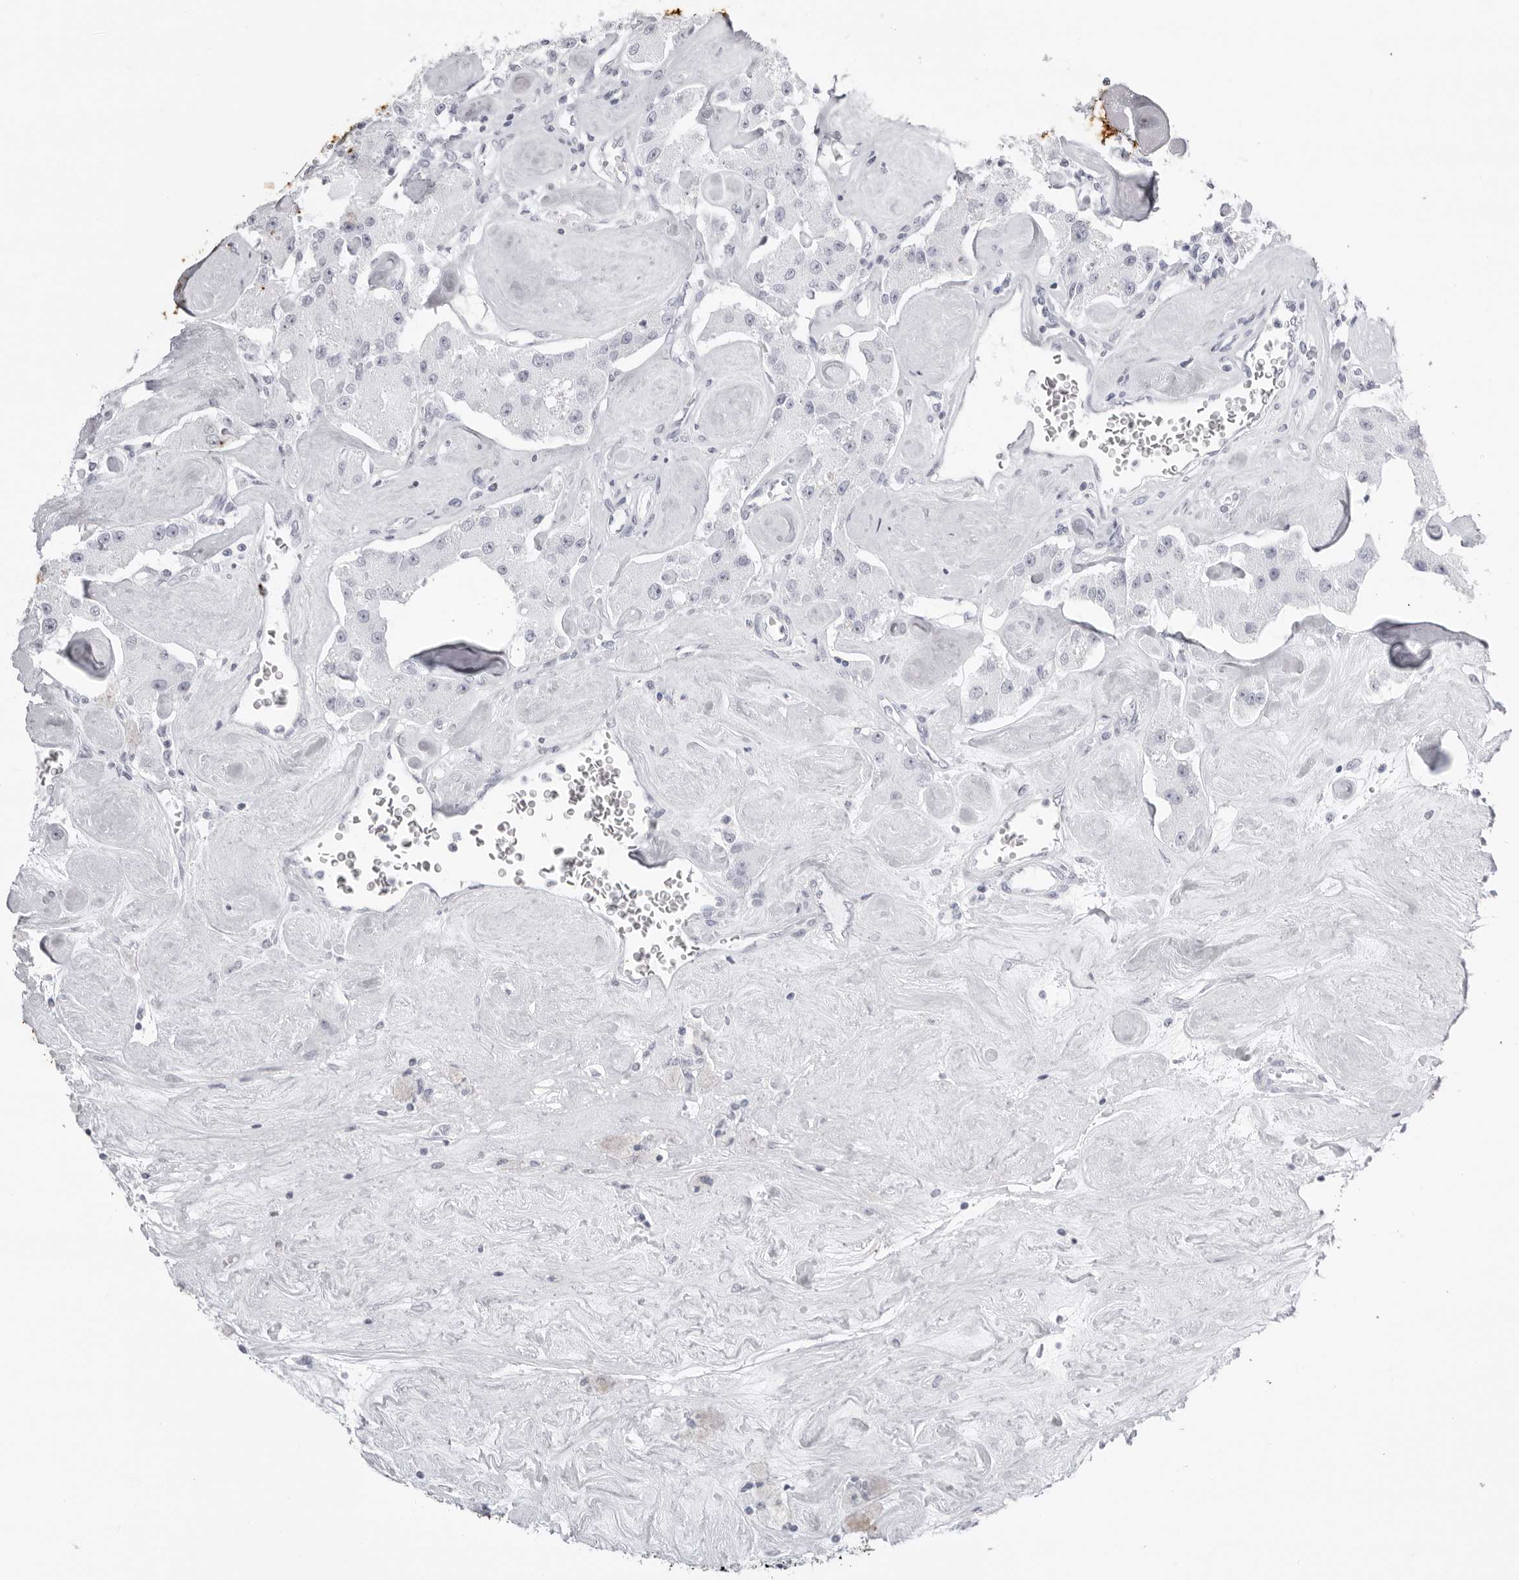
{"staining": {"intensity": "negative", "quantity": "none", "location": "none"}, "tissue": "carcinoid", "cell_type": "Tumor cells", "image_type": "cancer", "snomed": [{"axis": "morphology", "description": "Carcinoid, malignant, NOS"}, {"axis": "topography", "description": "Pancreas"}], "caption": "There is no significant positivity in tumor cells of carcinoid.", "gene": "KLK9", "patient": {"sex": "male", "age": 41}}